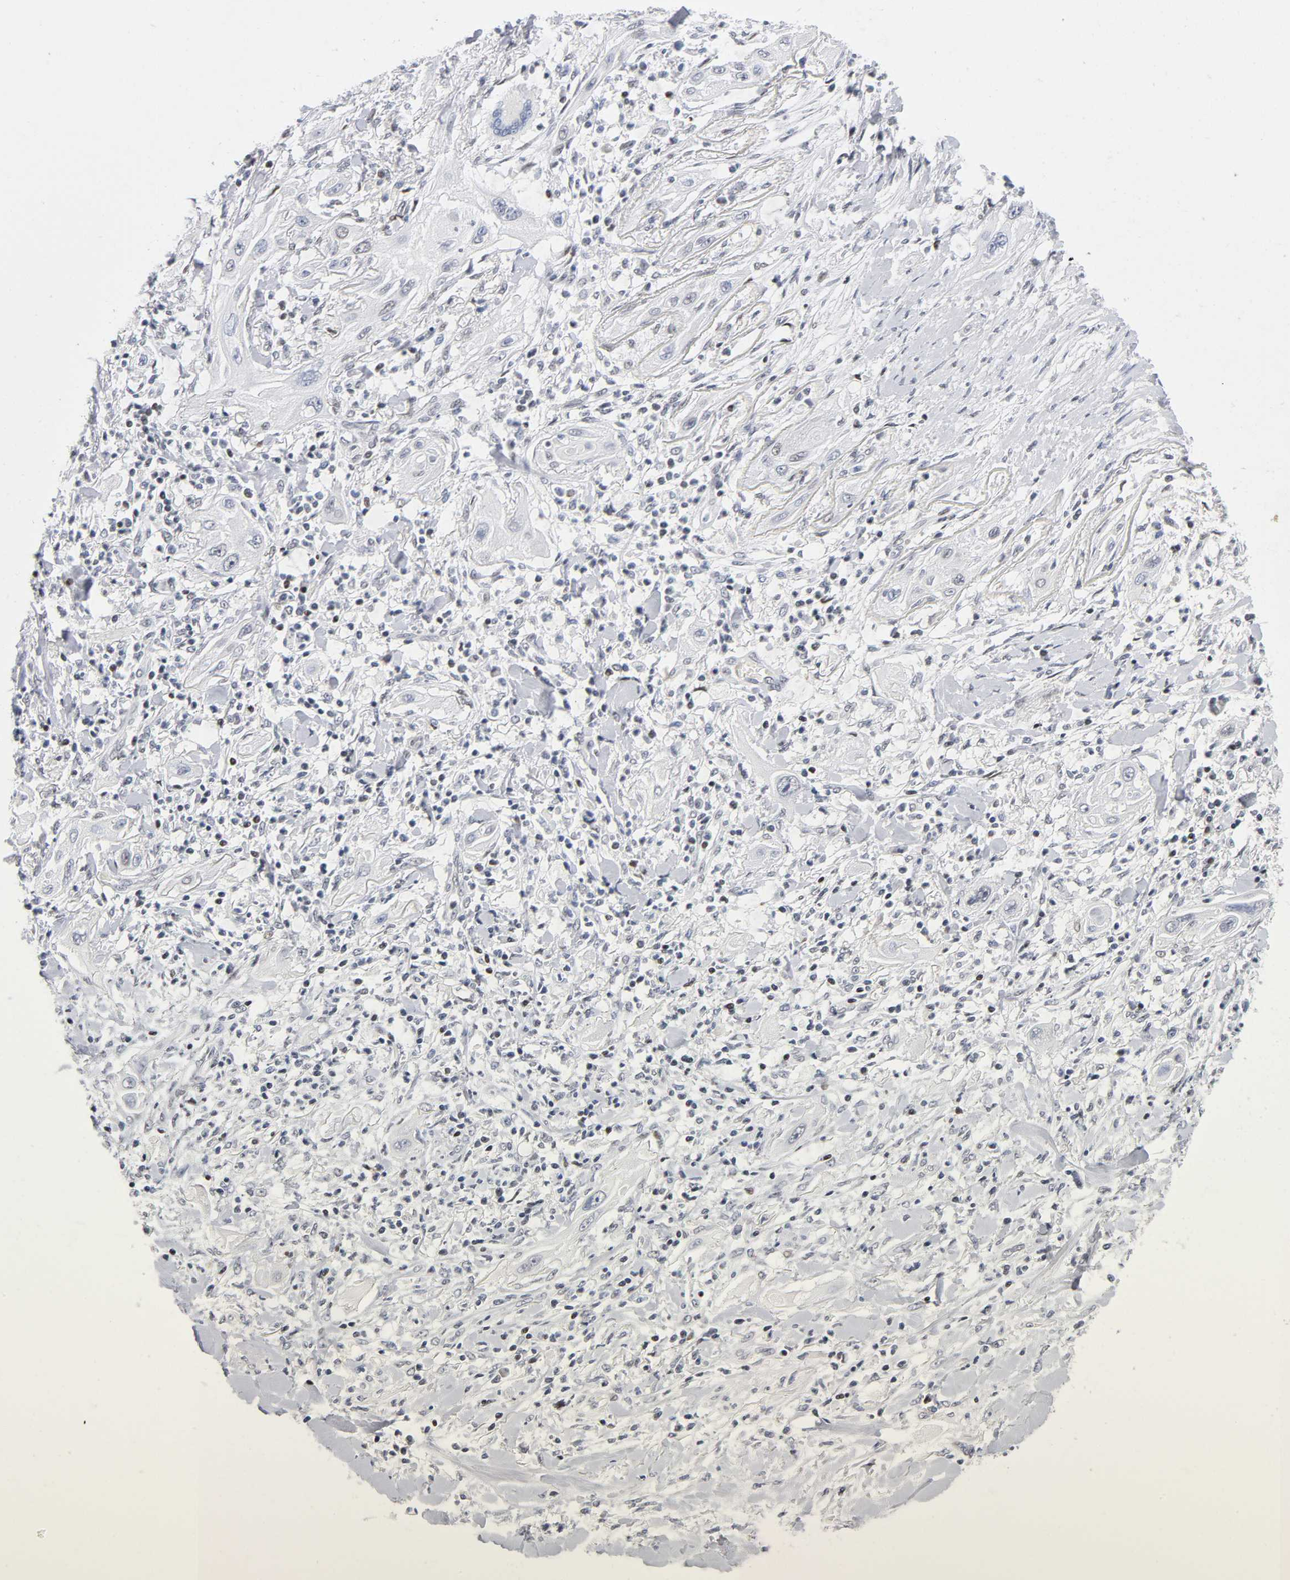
{"staining": {"intensity": "negative", "quantity": "none", "location": "none"}, "tissue": "lung cancer", "cell_type": "Tumor cells", "image_type": "cancer", "snomed": [{"axis": "morphology", "description": "Squamous cell carcinoma, NOS"}, {"axis": "topography", "description": "Lung"}], "caption": "IHC histopathology image of lung cancer (squamous cell carcinoma) stained for a protein (brown), which shows no positivity in tumor cells.", "gene": "SP3", "patient": {"sex": "female", "age": 47}}